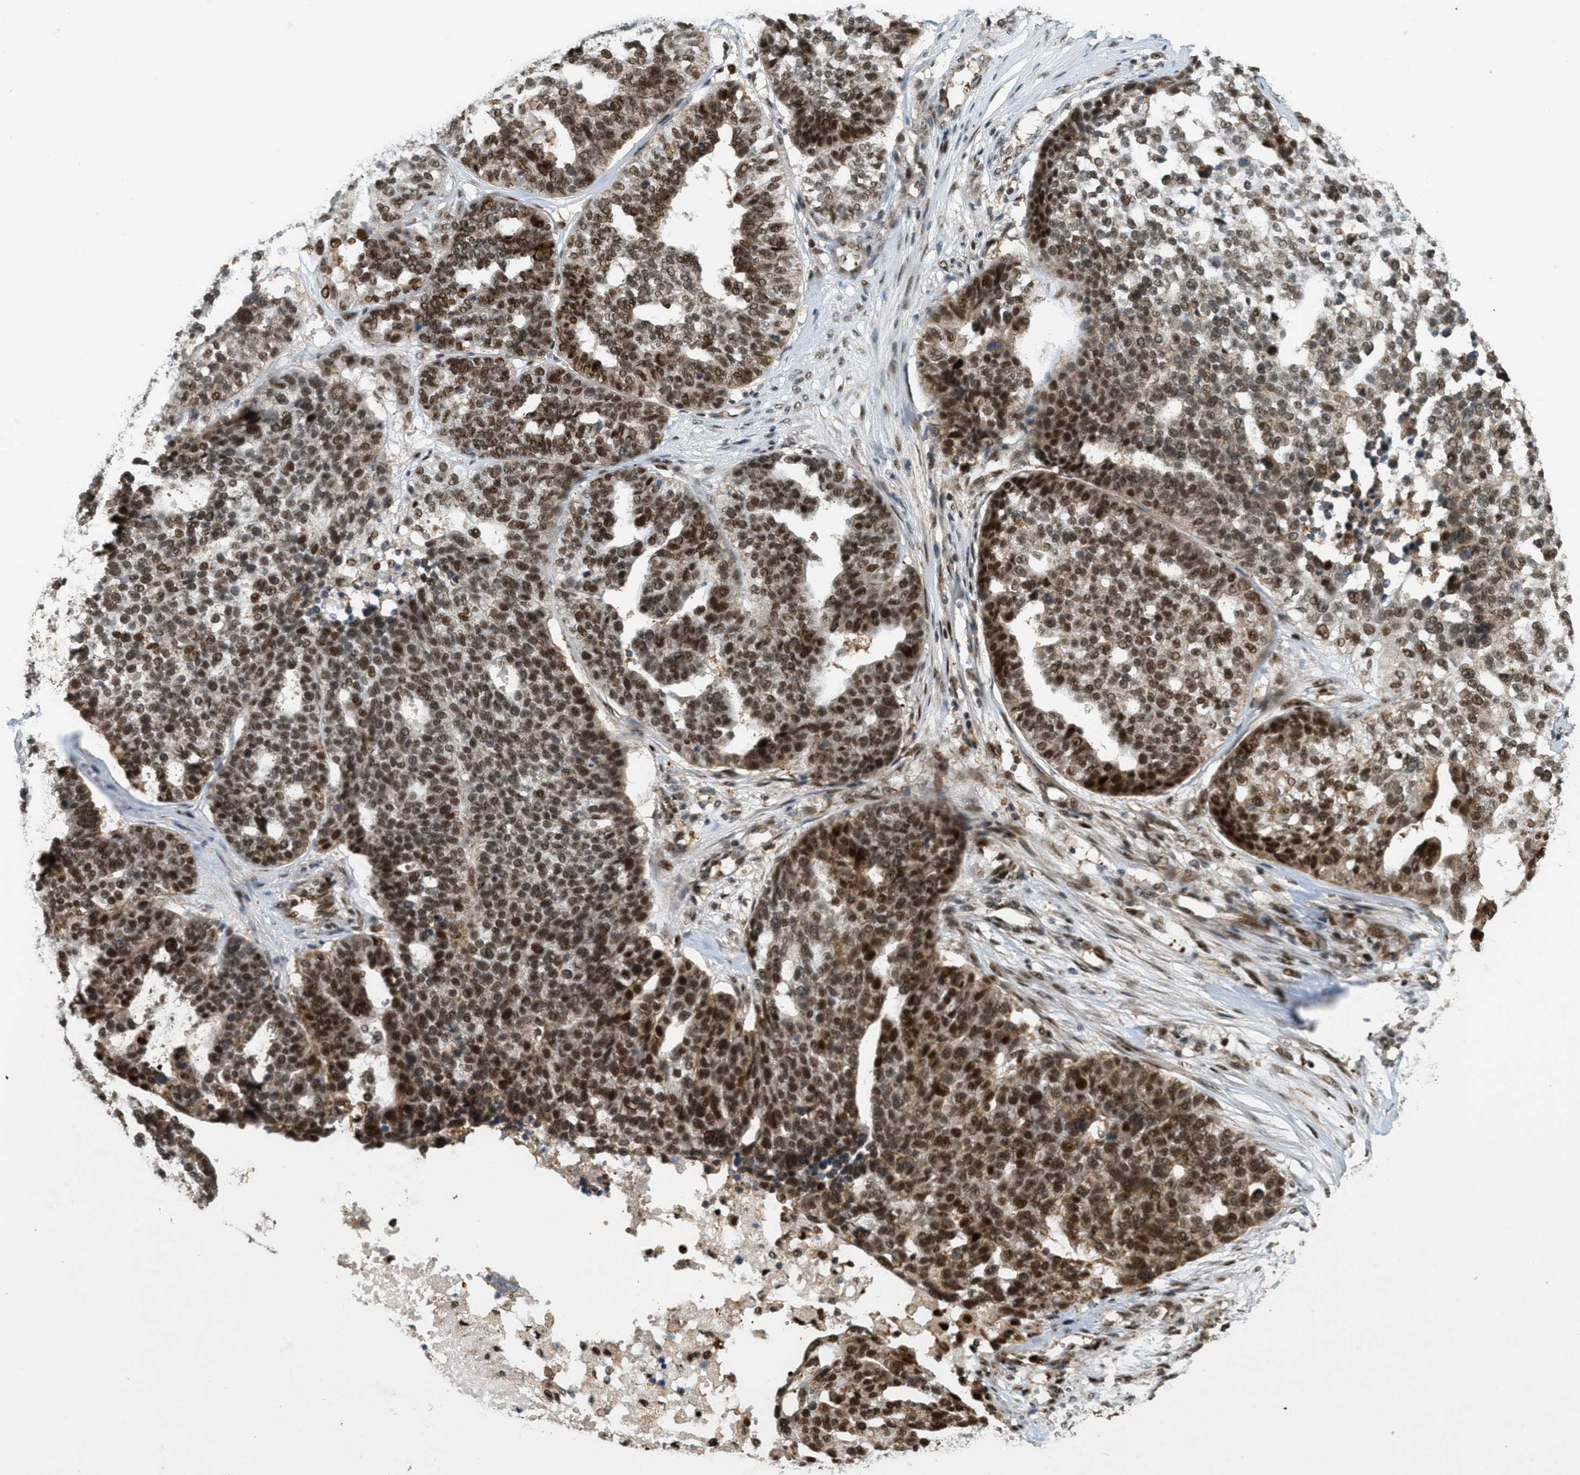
{"staining": {"intensity": "strong", "quantity": "25%-75%", "location": "cytoplasmic/membranous,nuclear"}, "tissue": "ovarian cancer", "cell_type": "Tumor cells", "image_type": "cancer", "snomed": [{"axis": "morphology", "description": "Cystadenocarcinoma, serous, NOS"}, {"axis": "topography", "description": "Ovary"}], "caption": "This is a micrograph of immunohistochemistry staining of serous cystadenocarcinoma (ovarian), which shows strong expression in the cytoplasmic/membranous and nuclear of tumor cells.", "gene": "TLK1", "patient": {"sex": "female", "age": 59}}